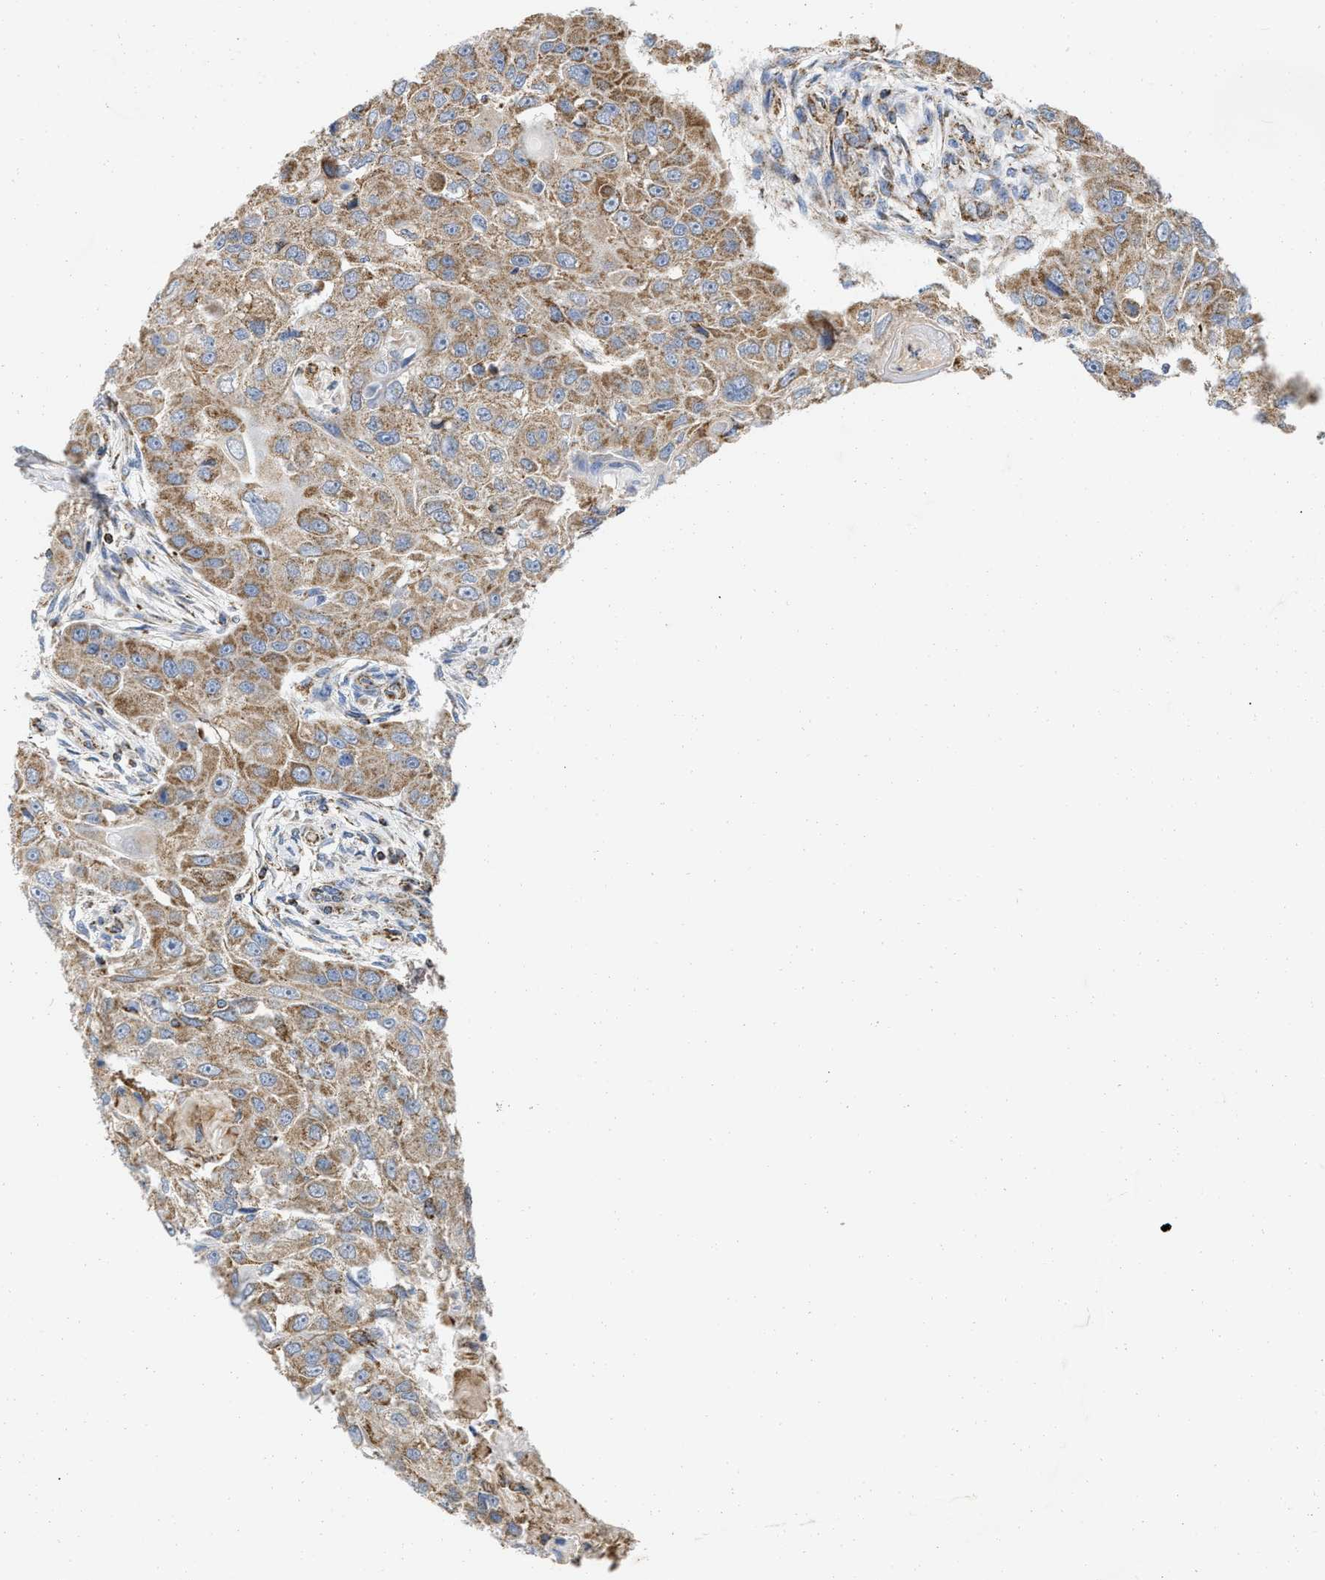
{"staining": {"intensity": "moderate", "quantity": ">75%", "location": "cytoplasmic/membranous"}, "tissue": "head and neck cancer", "cell_type": "Tumor cells", "image_type": "cancer", "snomed": [{"axis": "morphology", "description": "Normal tissue, NOS"}, {"axis": "morphology", "description": "Squamous cell carcinoma, NOS"}, {"axis": "topography", "description": "Skeletal muscle"}, {"axis": "topography", "description": "Head-Neck"}], "caption": "Immunohistochemistry image of human squamous cell carcinoma (head and neck) stained for a protein (brown), which reveals medium levels of moderate cytoplasmic/membranous expression in approximately >75% of tumor cells.", "gene": "GRB10", "patient": {"sex": "male", "age": 51}}